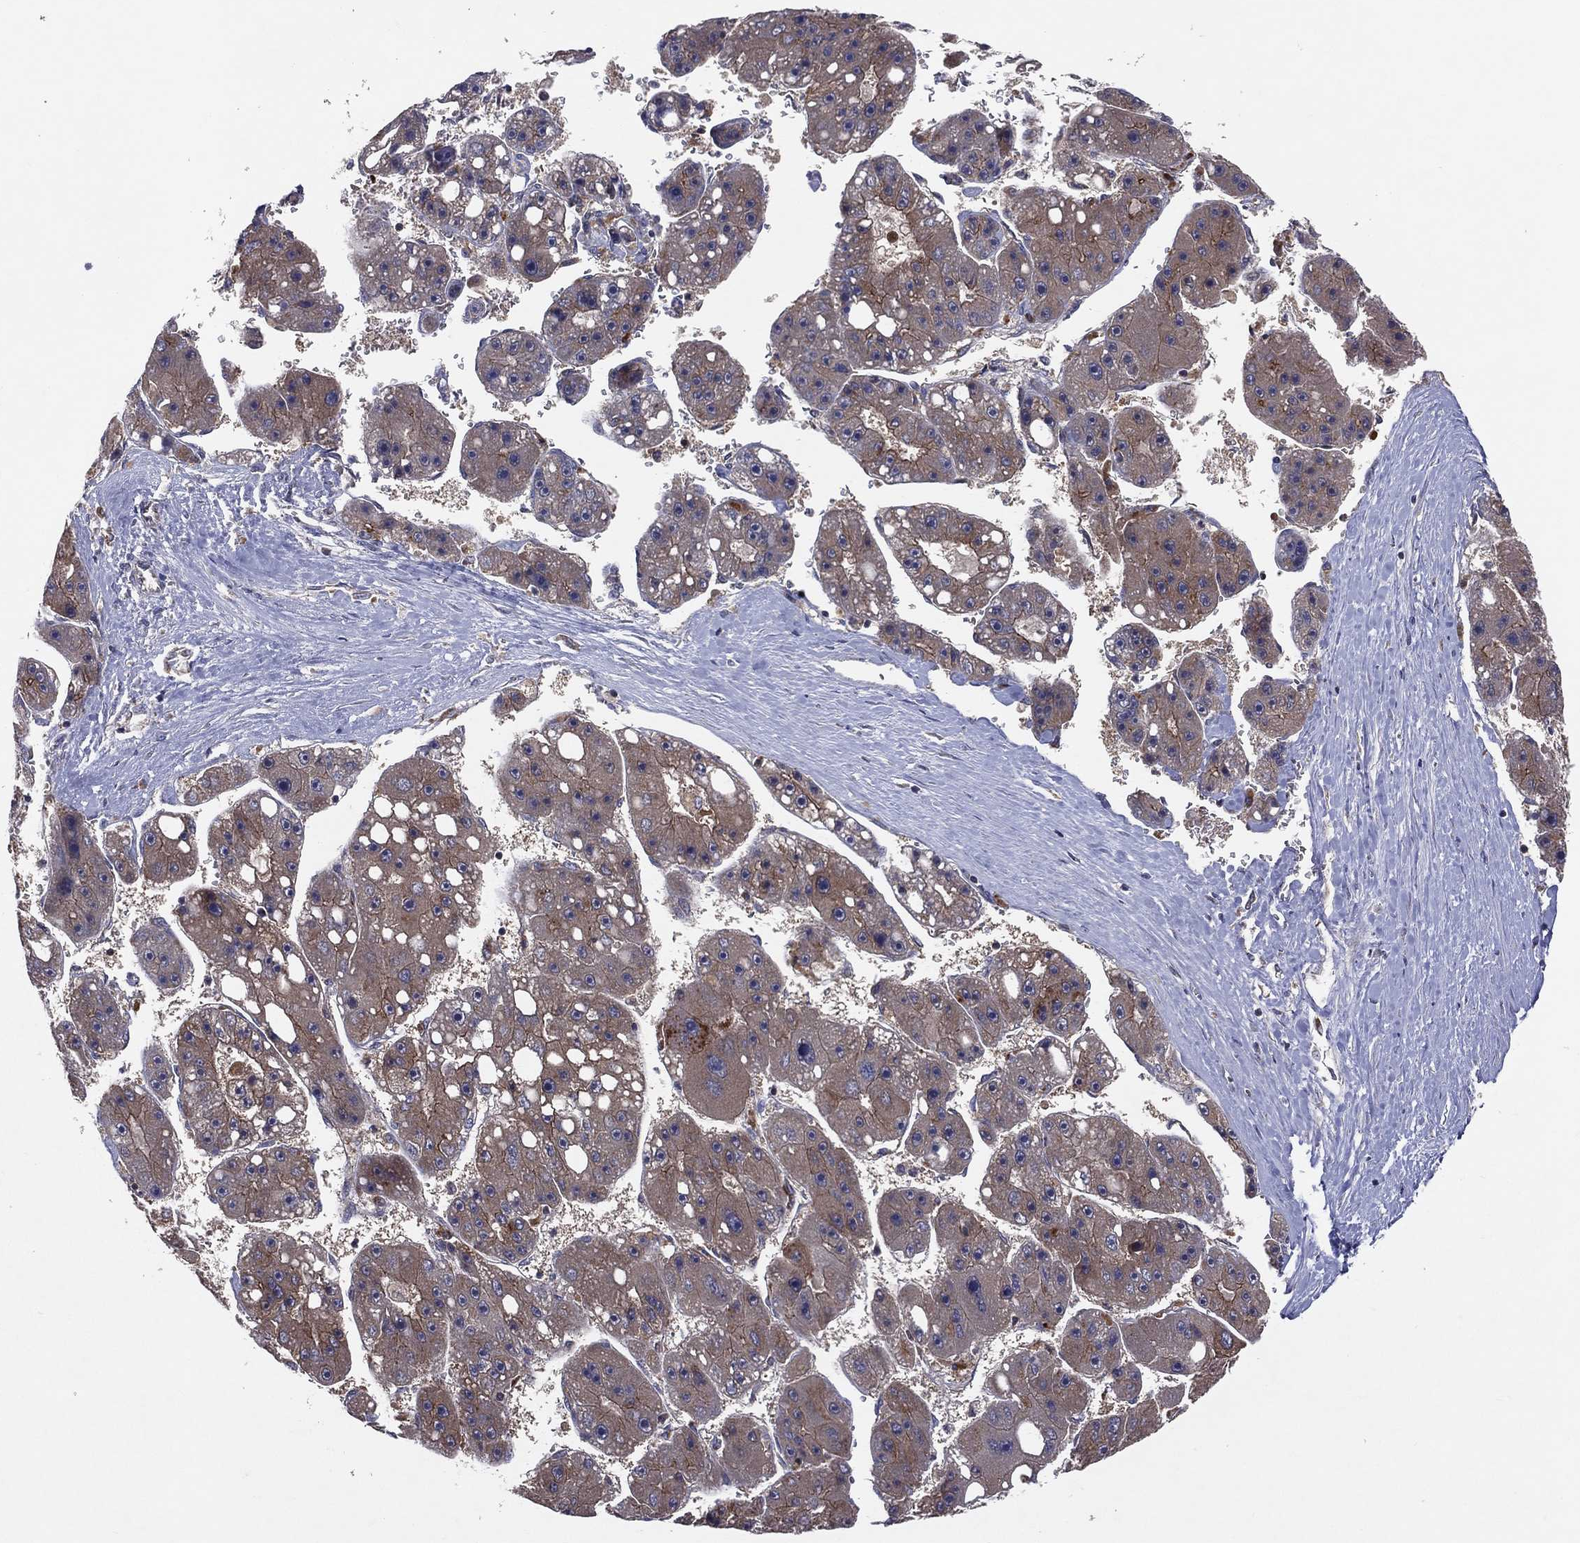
{"staining": {"intensity": "moderate", "quantity": "25%-75%", "location": "cytoplasmic/membranous"}, "tissue": "liver cancer", "cell_type": "Tumor cells", "image_type": "cancer", "snomed": [{"axis": "morphology", "description": "Carcinoma, Hepatocellular, NOS"}, {"axis": "topography", "description": "Liver"}], "caption": "This micrograph shows immunohistochemistry (IHC) staining of liver cancer, with medium moderate cytoplasmic/membranous positivity in approximately 25%-75% of tumor cells.", "gene": "STARD3", "patient": {"sex": "female", "age": 61}}